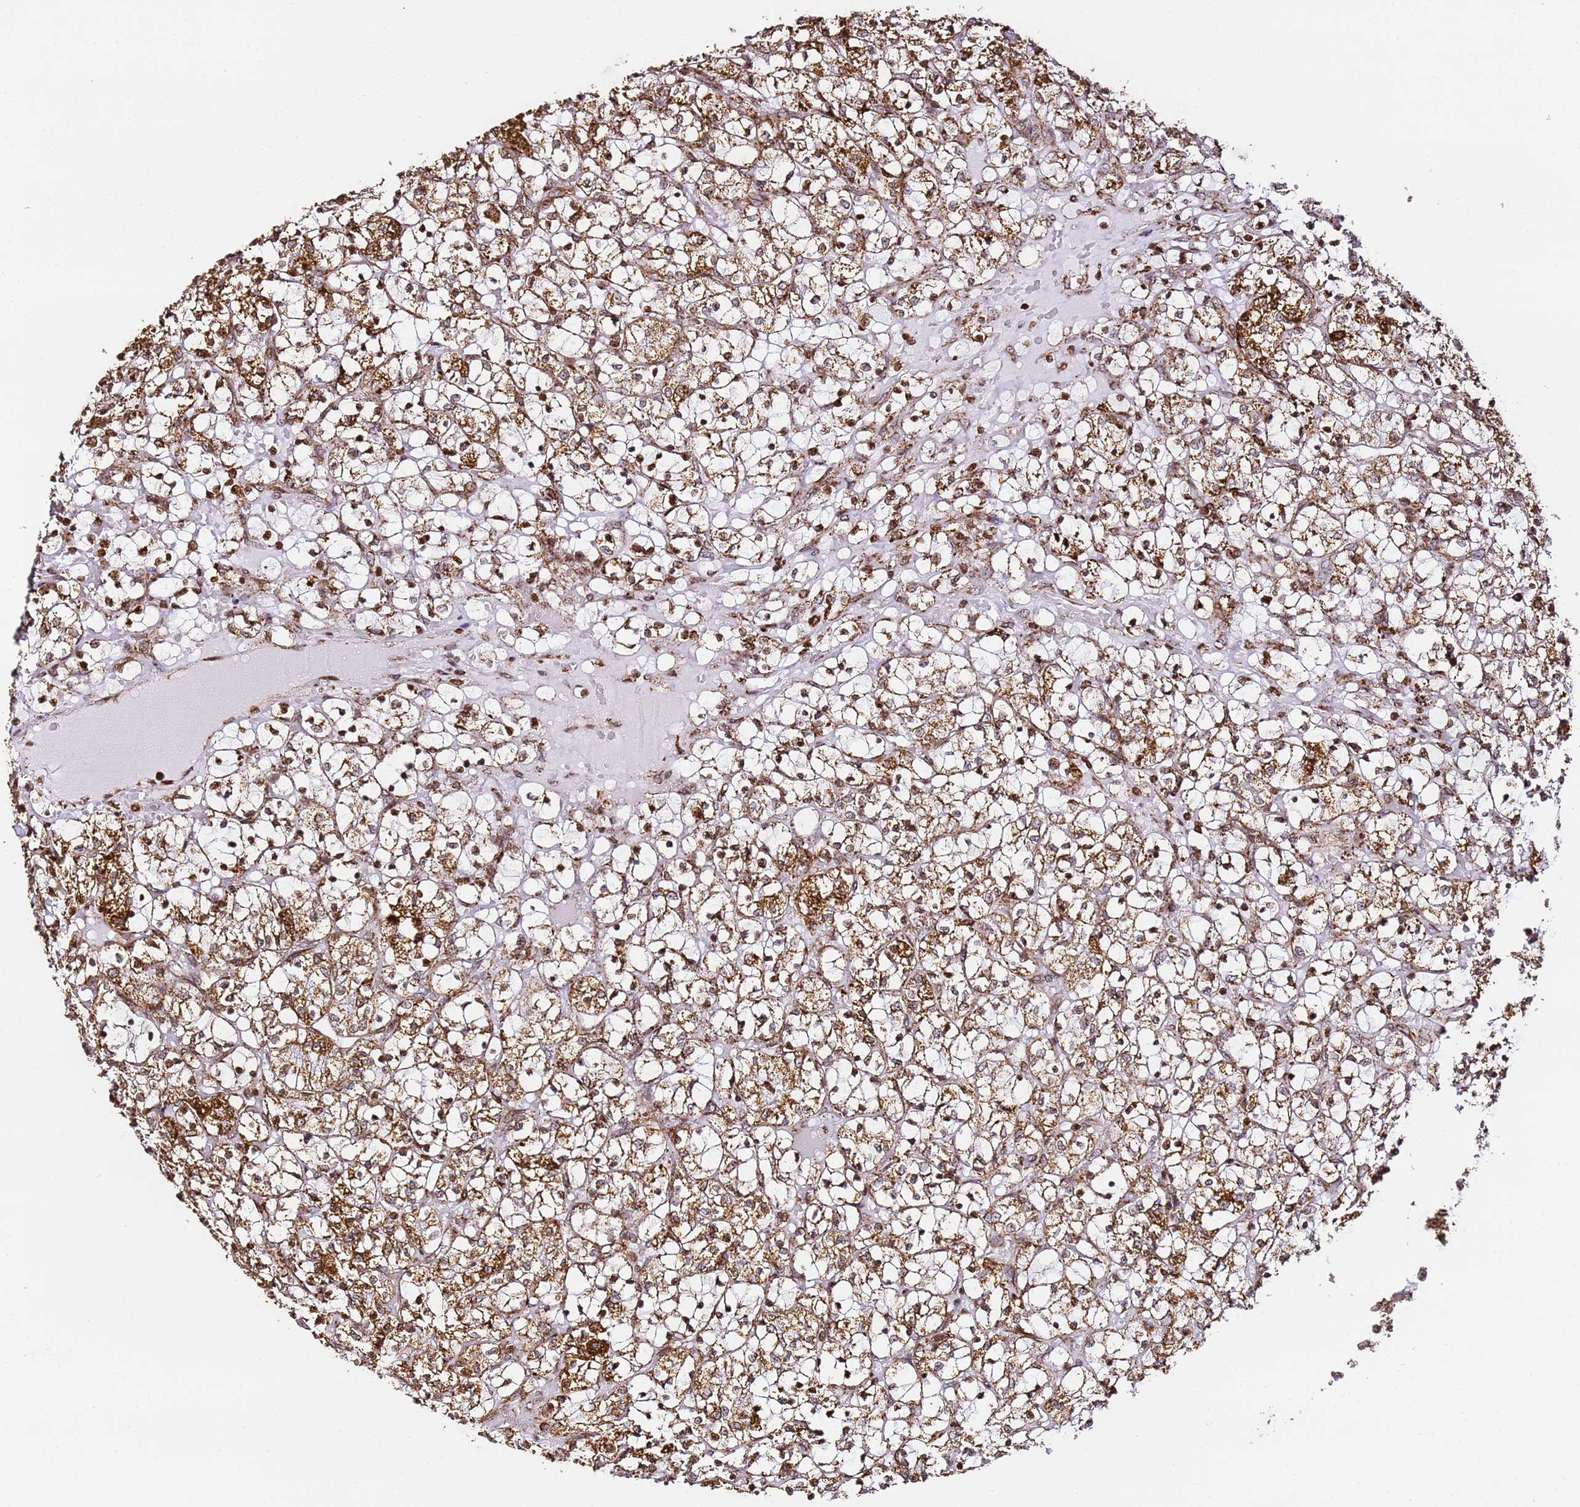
{"staining": {"intensity": "strong", "quantity": ">75%", "location": "cytoplasmic/membranous"}, "tissue": "renal cancer", "cell_type": "Tumor cells", "image_type": "cancer", "snomed": [{"axis": "morphology", "description": "Adenocarcinoma, NOS"}, {"axis": "topography", "description": "Kidney"}], "caption": "Tumor cells exhibit high levels of strong cytoplasmic/membranous expression in about >75% of cells in human renal cancer.", "gene": "HSPE1", "patient": {"sex": "female", "age": 69}}